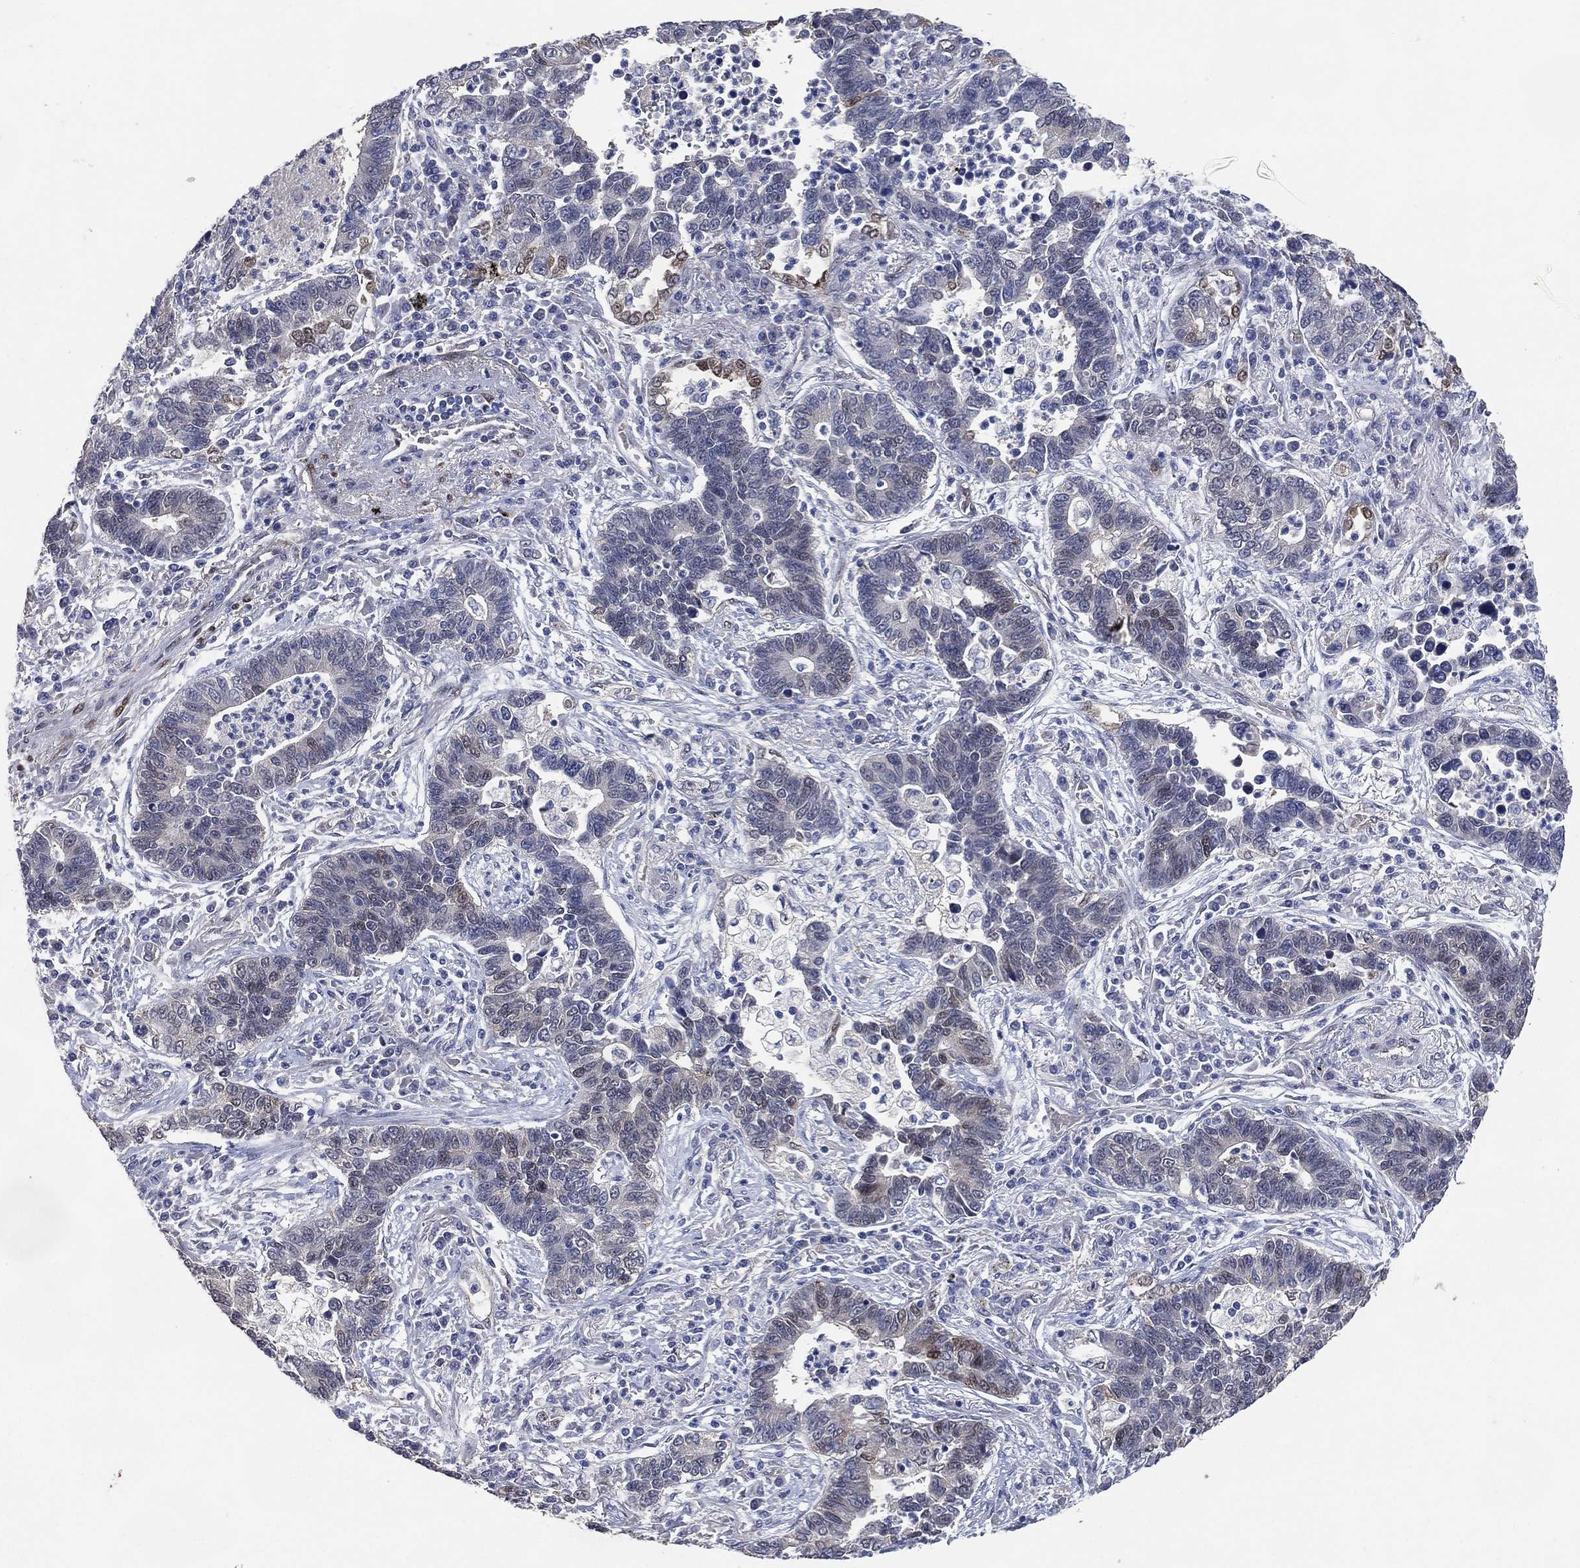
{"staining": {"intensity": "negative", "quantity": "none", "location": "none"}, "tissue": "lung cancer", "cell_type": "Tumor cells", "image_type": "cancer", "snomed": [{"axis": "morphology", "description": "Adenocarcinoma, NOS"}, {"axis": "topography", "description": "Lung"}], "caption": "High power microscopy histopathology image of an immunohistochemistry (IHC) histopathology image of adenocarcinoma (lung), revealing no significant staining in tumor cells.", "gene": "AK1", "patient": {"sex": "female", "age": 57}}